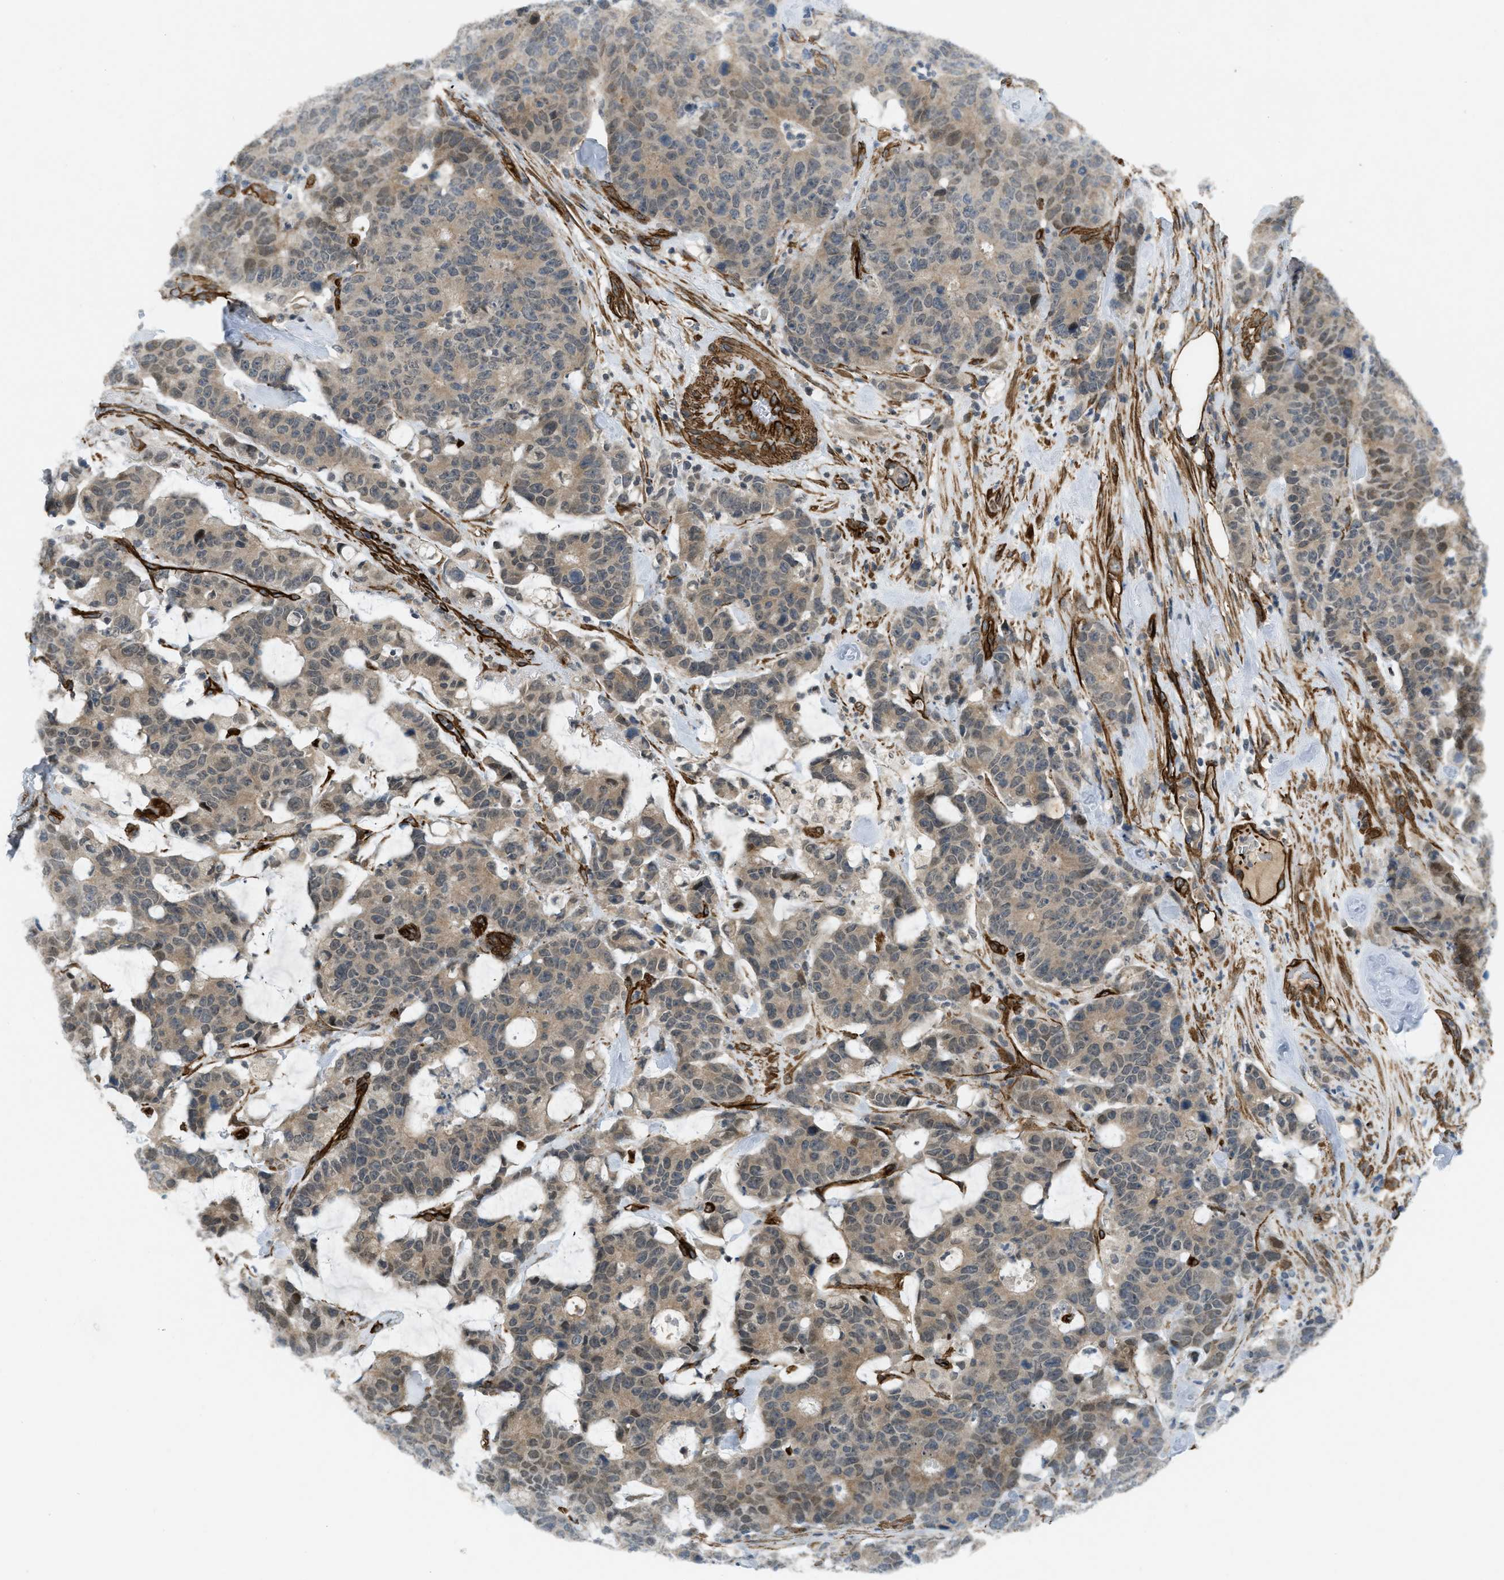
{"staining": {"intensity": "moderate", "quantity": ">75%", "location": "cytoplasmic/membranous"}, "tissue": "colorectal cancer", "cell_type": "Tumor cells", "image_type": "cancer", "snomed": [{"axis": "morphology", "description": "Adenocarcinoma, NOS"}, {"axis": "topography", "description": "Colon"}], "caption": "The image demonstrates staining of colorectal cancer, revealing moderate cytoplasmic/membranous protein expression (brown color) within tumor cells.", "gene": "NMB", "patient": {"sex": "female", "age": 86}}